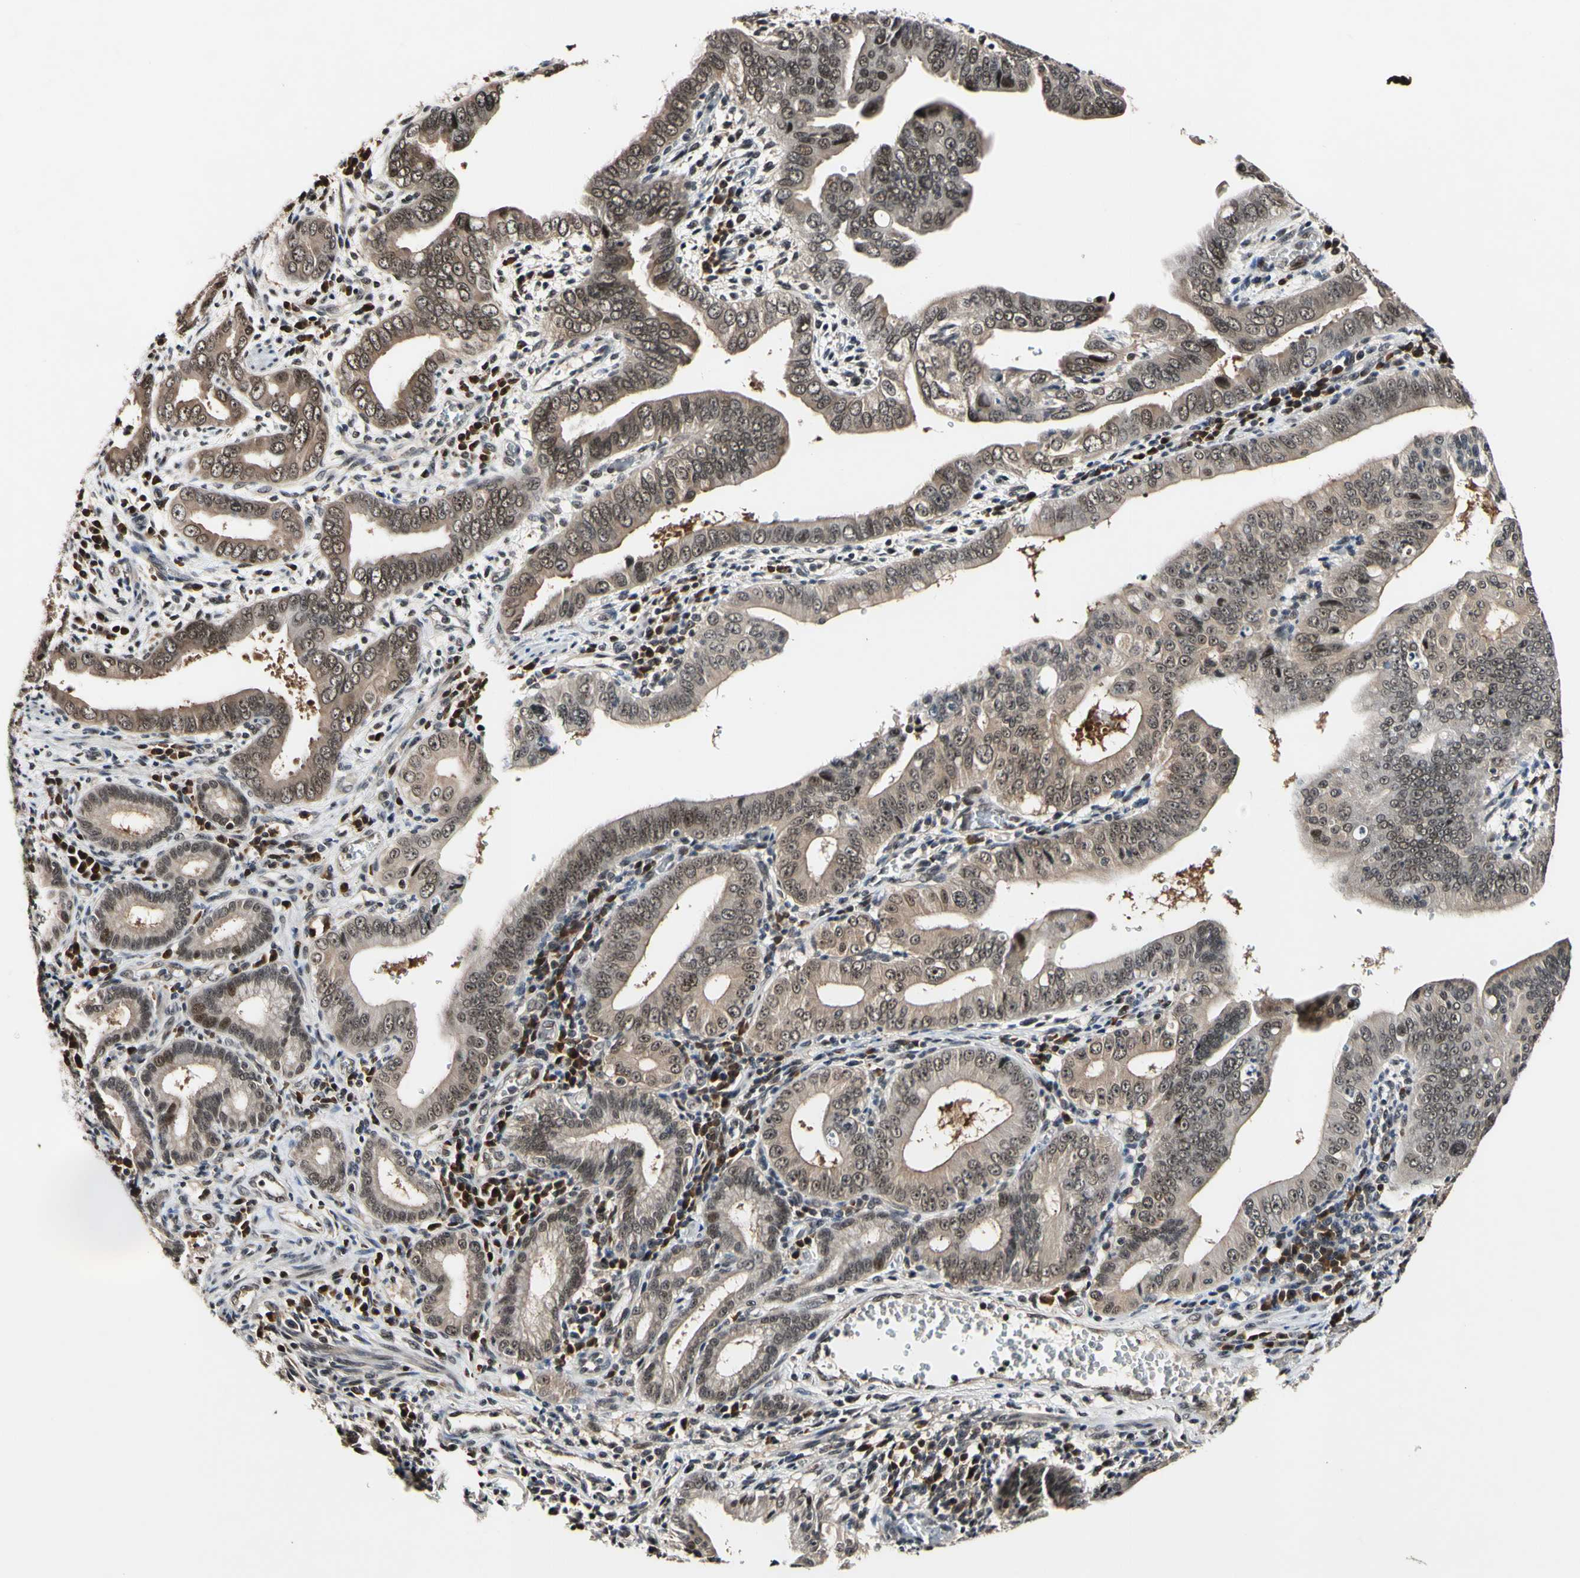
{"staining": {"intensity": "weak", "quantity": ">75%", "location": "cytoplasmic/membranous,nuclear"}, "tissue": "pancreatic cancer", "cell_type": "Tumor cells", "image_type": "cancer", "snomed": [{"axis": "morphology", "description": "Normal tissue, NOS"}, {"axis": "topography", "description": "Lymph node"}], "caption": "IHC micrograph of pancreatic cancer stained for a protein (brown), which exhibits low levels of weak cytoplasmic/membranous and nuclear staining in approximately >75% of tumor cells.", "gene": "PSMD10", "patient": {"sex": "male", "age": 50}}